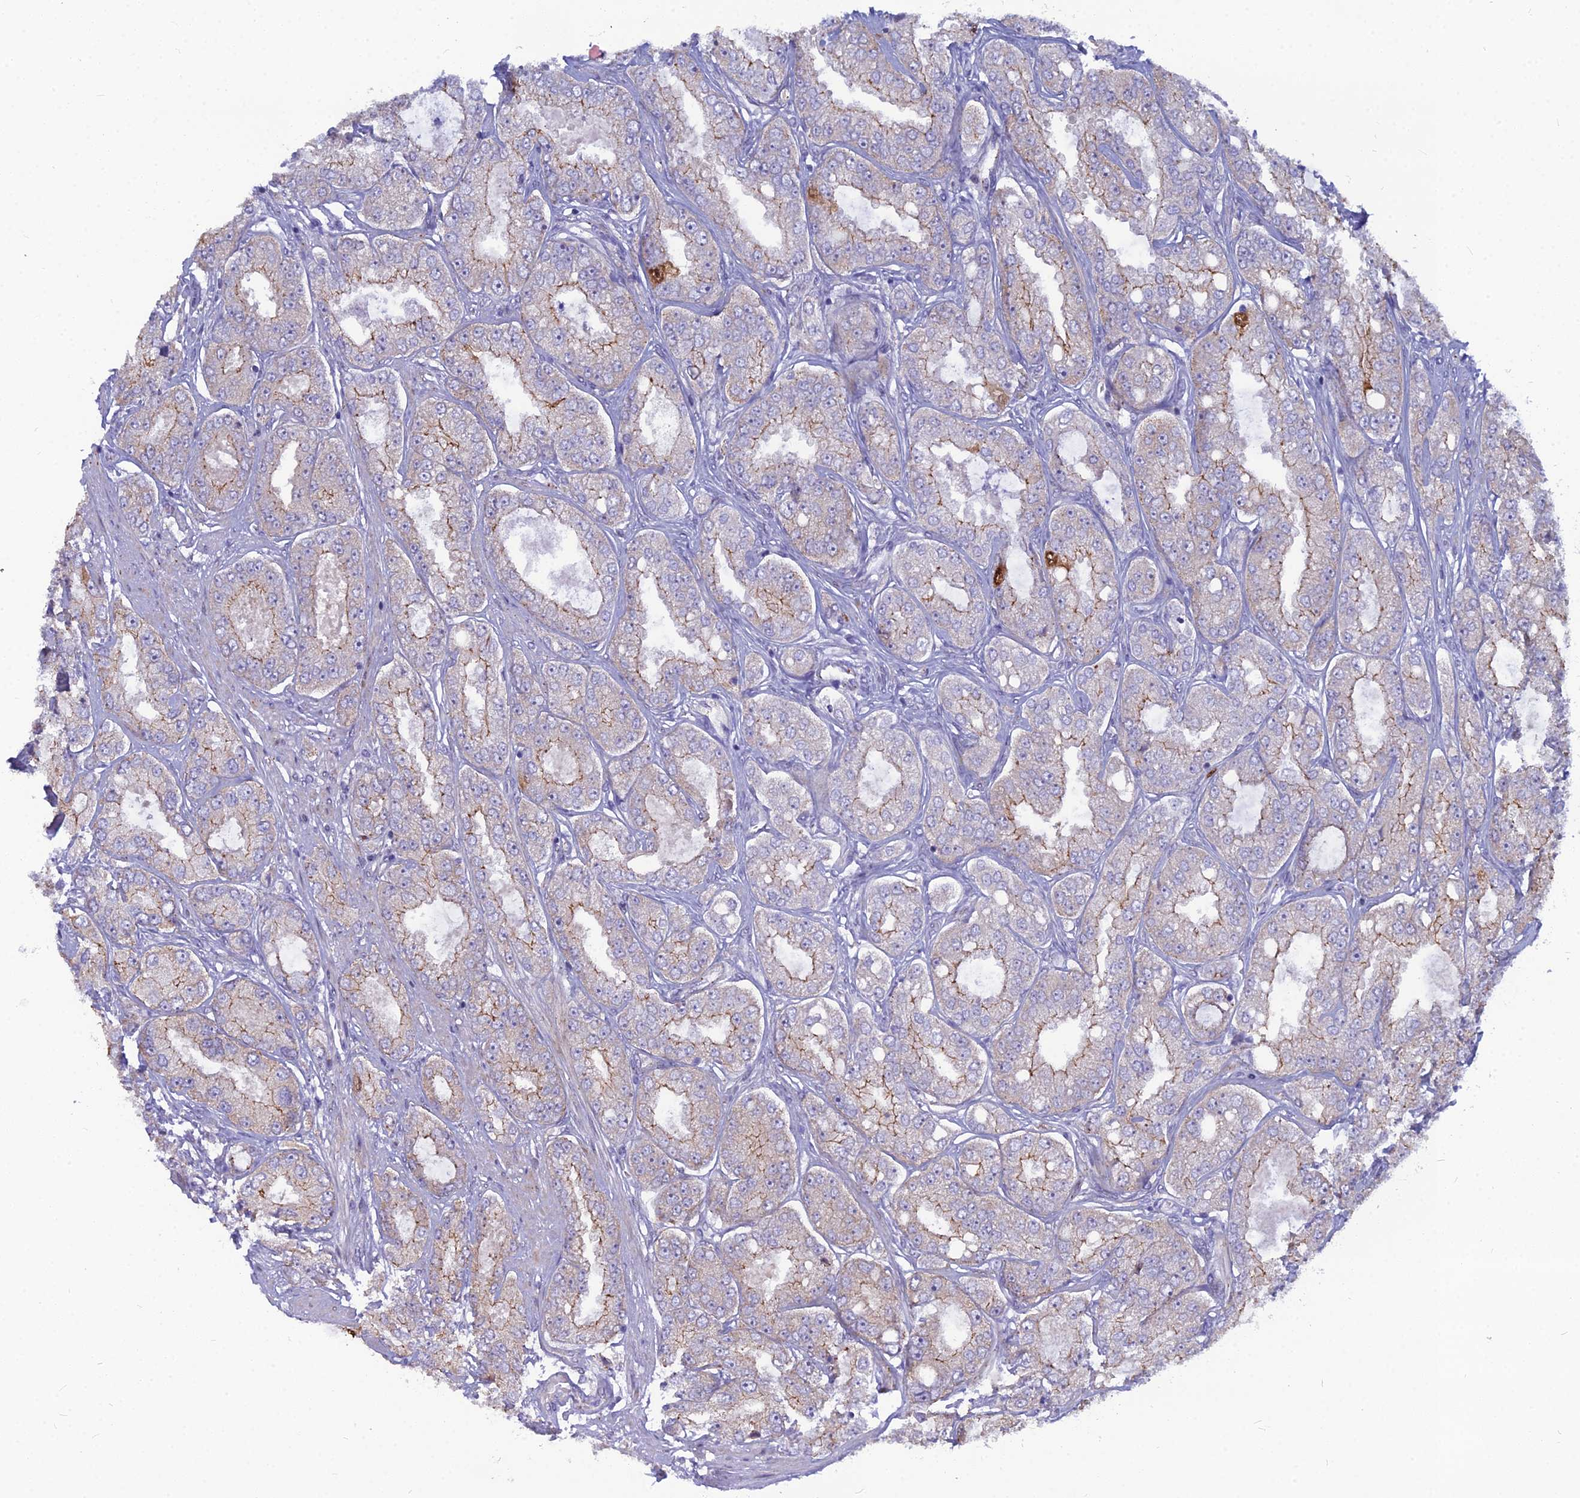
{"staining": {"intensity": "moderate", "quantity": "<25%", "location": "cytoplasmic/membranous"}, "tissue": "prostate cancer", "cell_type": "Tumor cells", "image_type": "cancer", "snomed": [{"axis": "morphology", "description": "Adenocarcinoma, High grade"}, {"axis": "topography", "description": "Prostate"}], "caption": "Tumor cells display low levels of moderate cytoplasmic/membranous positivity in about <25% of cells in prostate high-grade adenocarcinoma.", "gene": "NUSAP1", "patient": {"sex": "male", "age": 71}}